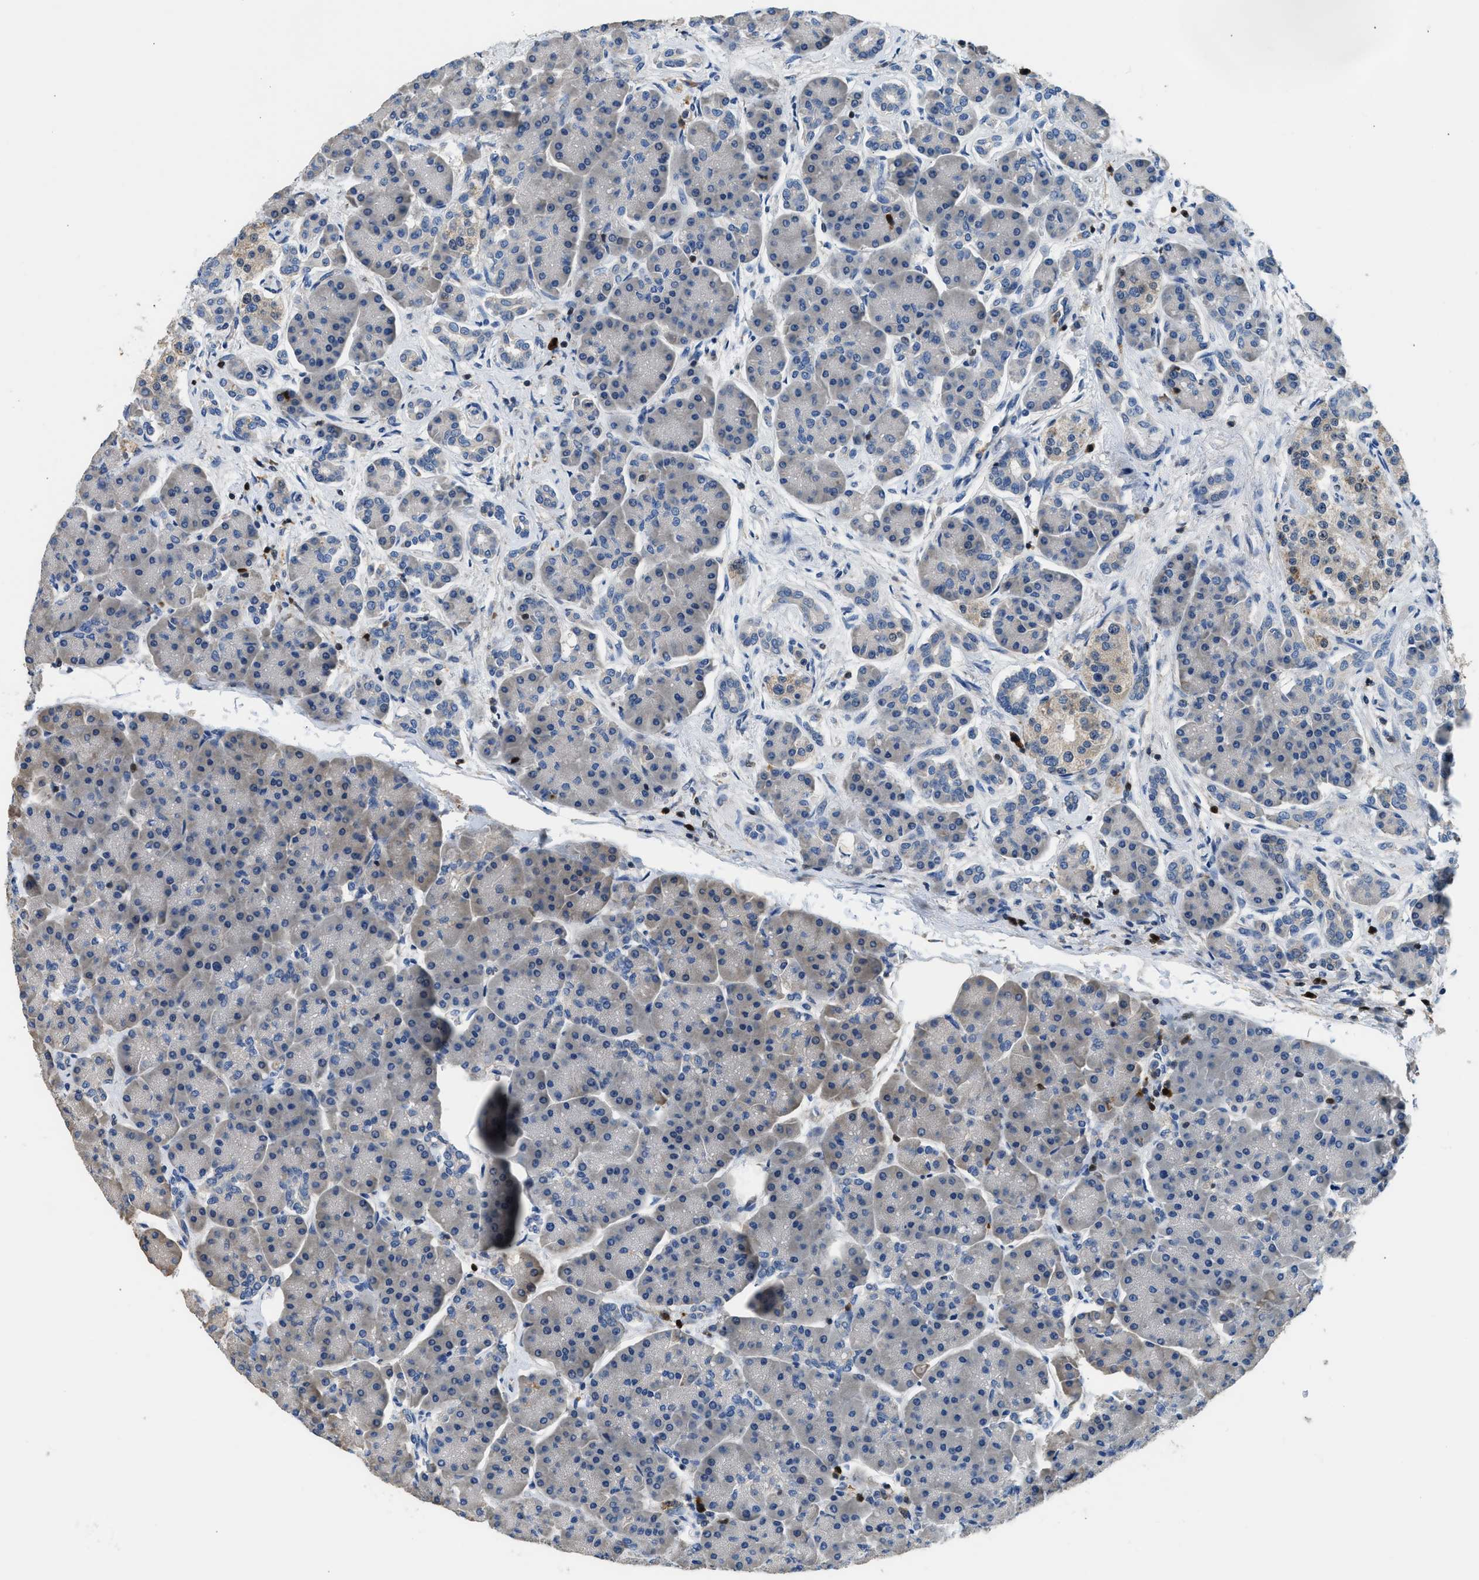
{"staining": {"intensity": "weak", "quantity": "25%-75%", "location": "cytoplasmic/membranous"}, "tissue": "pancreas", "cell_type": "Exocrine glandular cells", "image_type": "normal", "snomed": [{"axis": "morphology", "description": "Normal tissue, NOS"}, {"axis": "topography", "description": "Pancreas"}], "caption": "Pancreas stained with immunohistochemistry (IHC) exhibits weak cytoplasmic/membranous staining in about 25%-75% of exocrine glandular cells. (DAB = brown stain, brightfield microscopy at high magnification).", "gene": "TOX", "patient": {"sex": "female", "age": 70}}